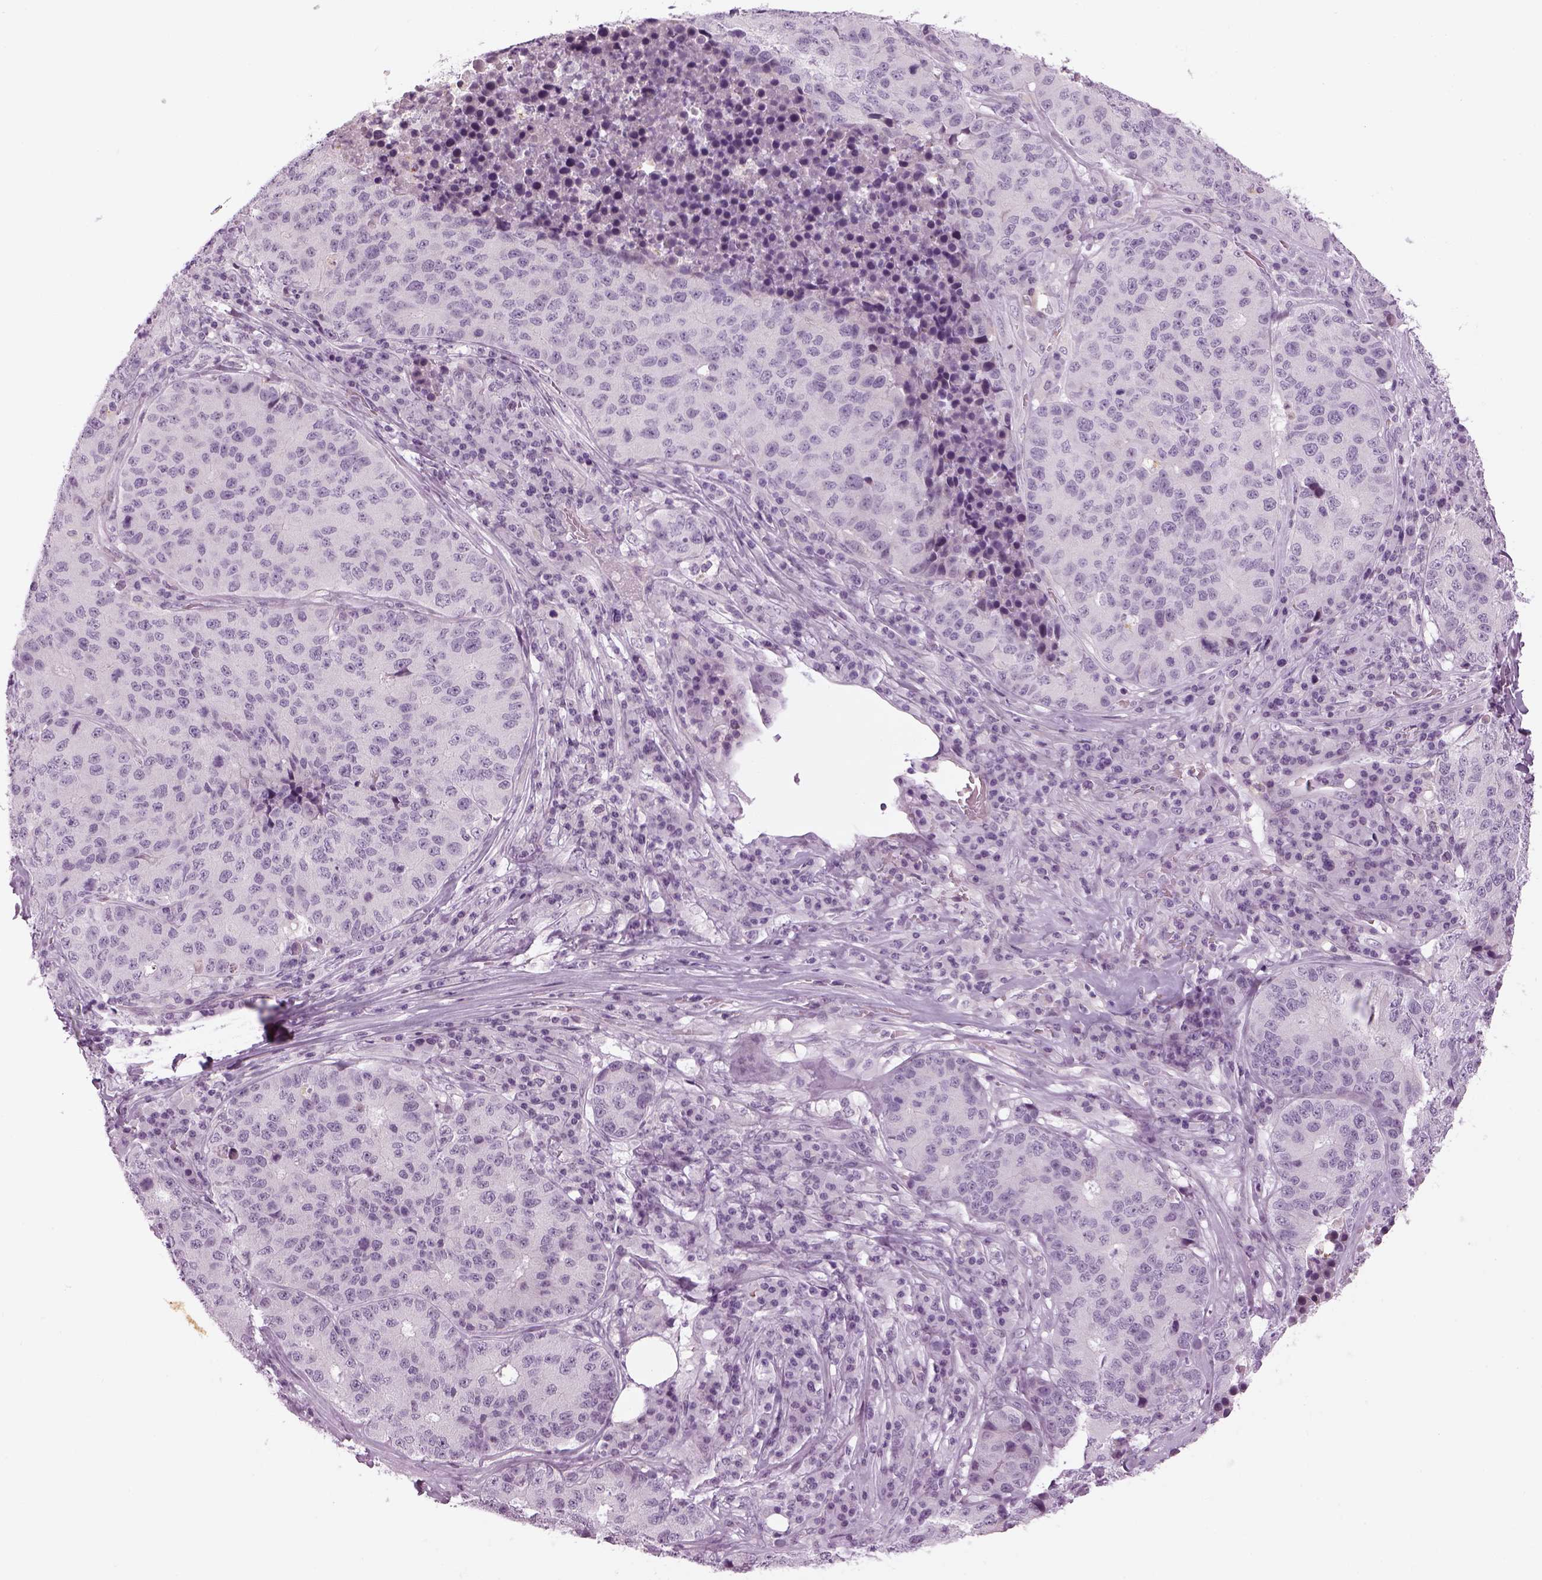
{"staining": {"intensity": "negative", "quantity": "none", "location": "none"}, "tissue": "stomach cancer", "cell_type": "Tumor cells", "image_type": "cancer", "snomed": [{"axis": "morphology", "description": "Adenocarcinoma, NOS"}, {"axis": "topography", "description": "Stomach"}], "caption": "High power microscopy photomicrograph of an IHC histopathology image of adenocarcinoma (stomach), revealing no significant positivity in tumor cells. (IHC, brightfield microscopy, high magnification).", "gene": "LRRIQ3", "patient": {"sex": "male", "age": 71}}